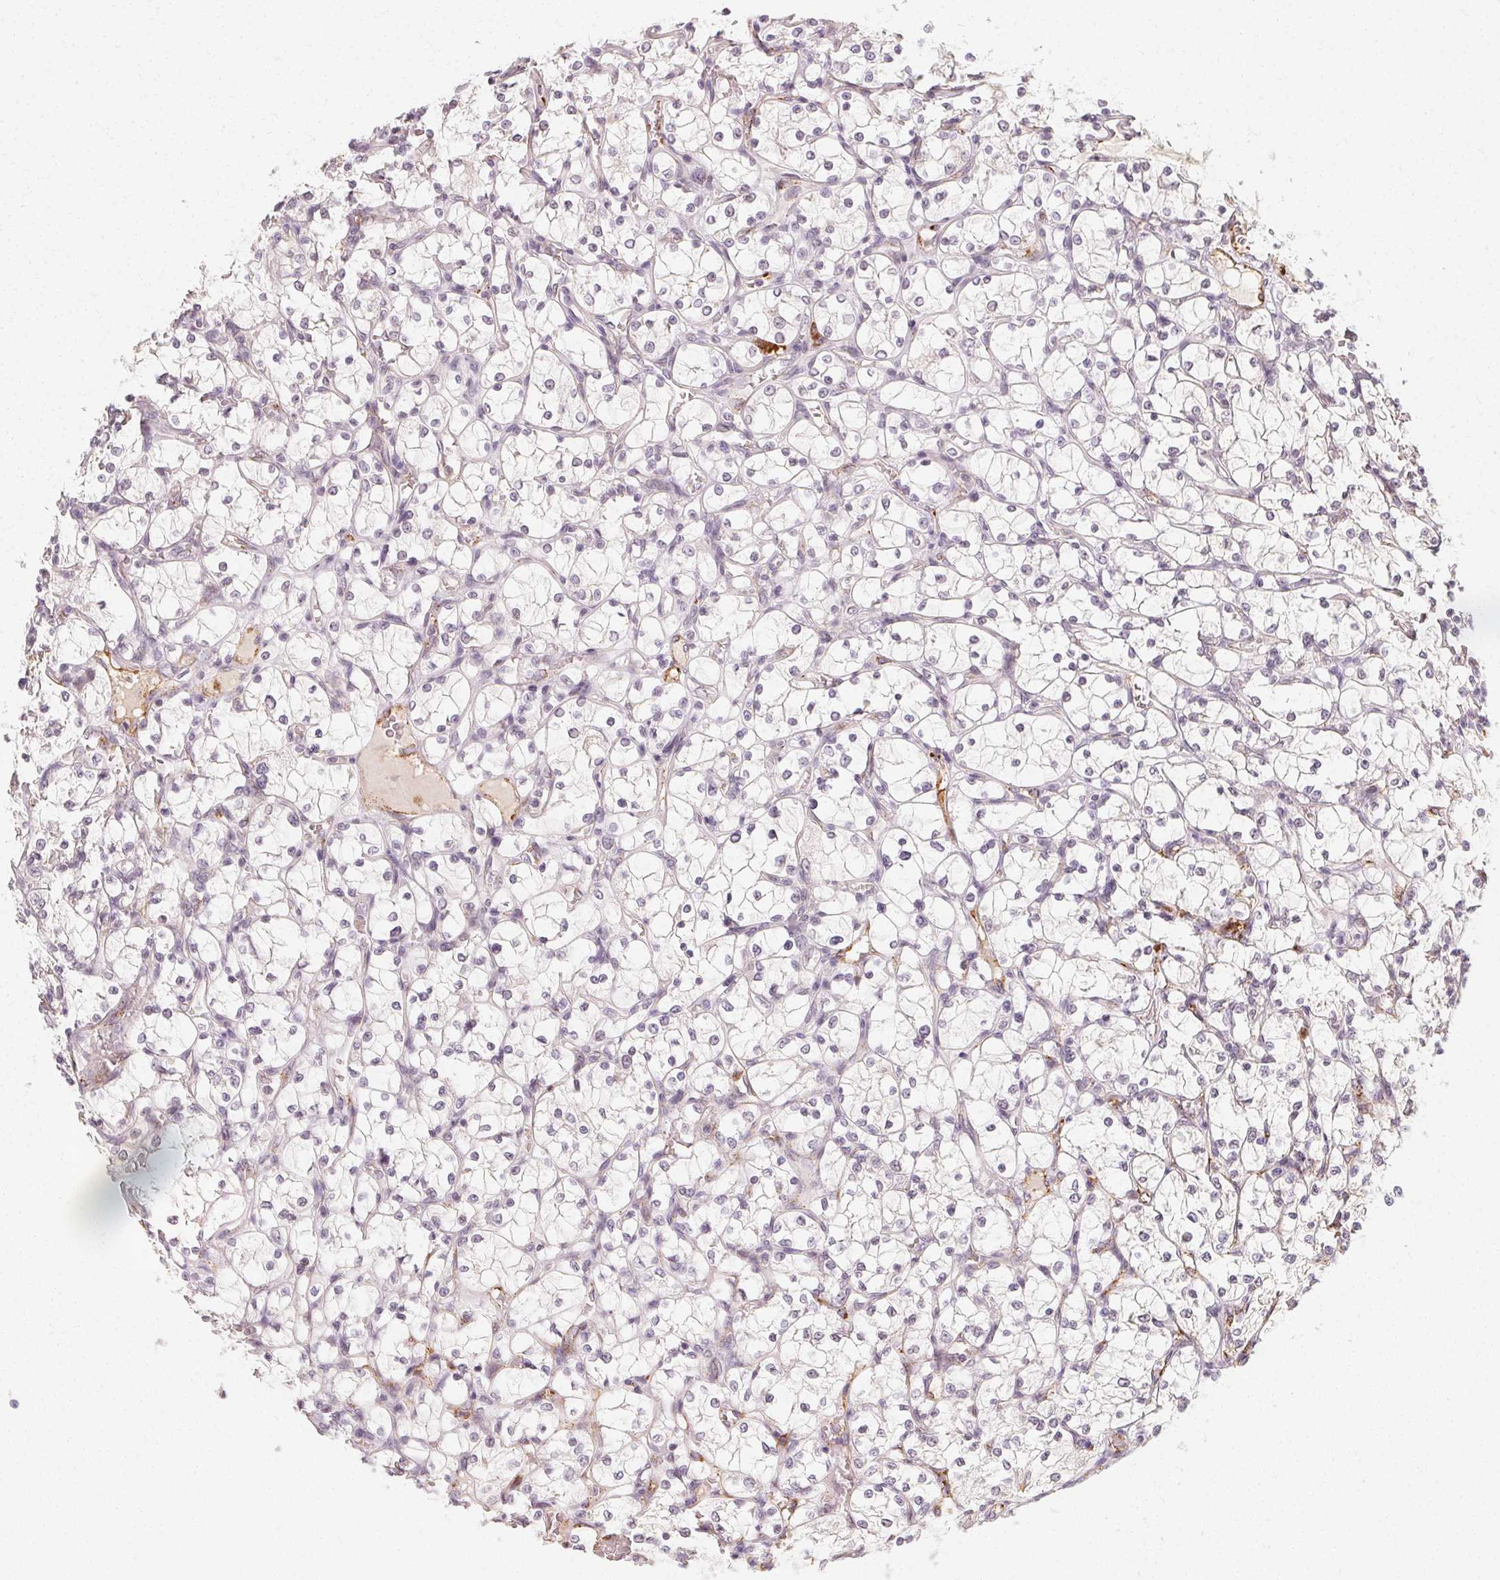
{"staining": {"intensity": "negative", "quantity": "none", "location": "none"}, "tissue": "renal cancer", "cell_type": "Tumor cells", "image_type": "cancer", "snomed": [{"axis": "morphology", "description": "Adenocarcinoma, NOS"}, {"axis": "topography", "description": "Kidney"}], "caption": "IHC image of human adenocarcinoma (renal) stained for a protein (brown), which displays no staining in tumor cells.", "gene": "CLCNKB", "patient": {"sex": "female", "age": 69}}